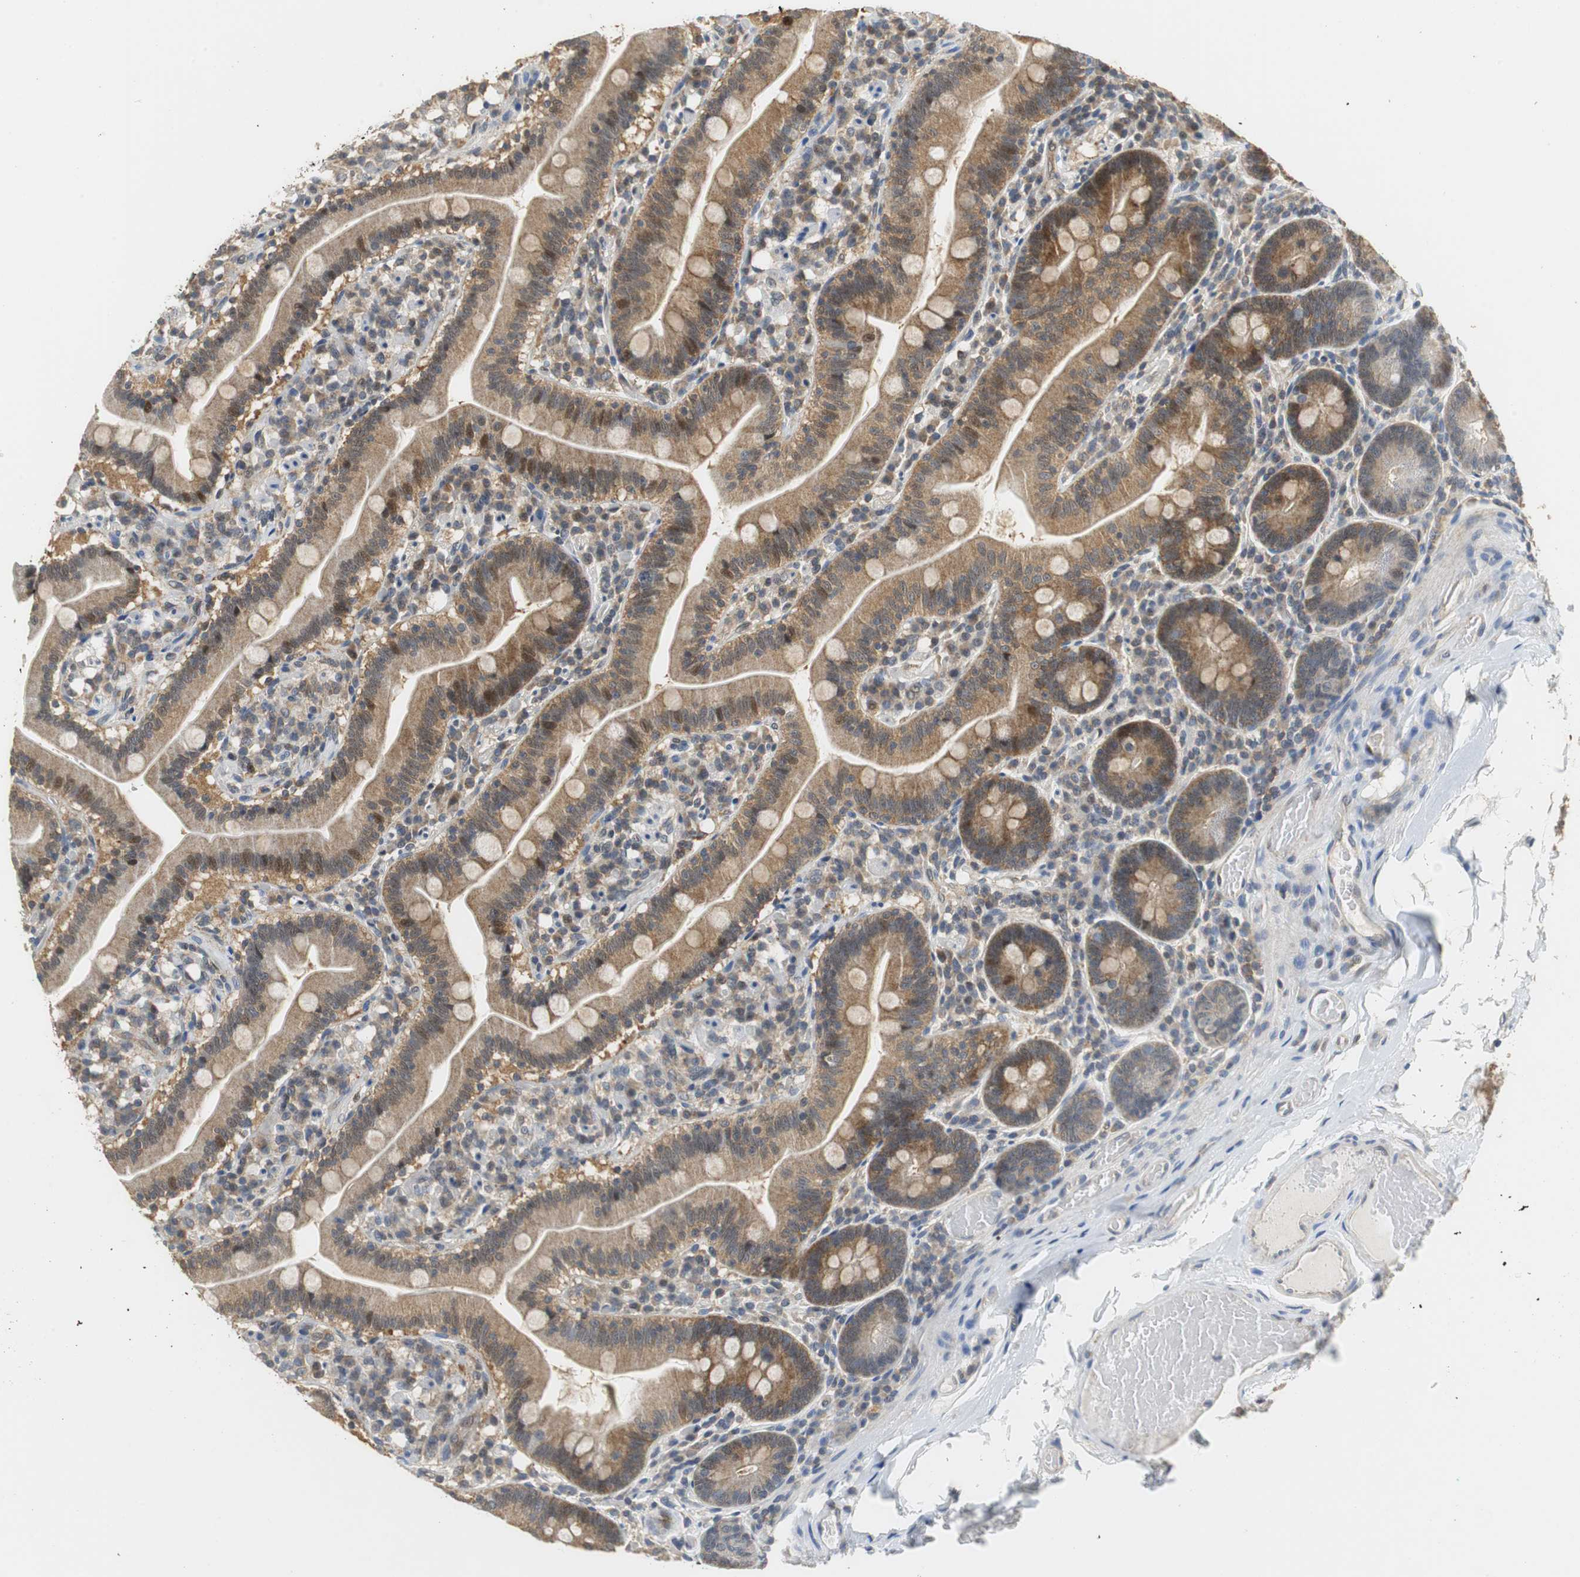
{"staining": {"intensity": "moderate", "quantity": ">75%", "location": "cytoplasmic/membranous"}, "tissue": "duodenum", "cell_type": "Glandular cells", "image_type": "normal", "snomed": [{"axis": "morphology", "description": "Normal tissue, NOS"}, {"axis": "topography", "description": "Duodenum"}], "caption": "Glandular cells reveal medium levels of moderate cytoplasmic/membranous staining in approximately >75% of cells in unremarkable human duodenum.", "gene": "GSDMD", "patient": {"sex": "male", "age": 66}}